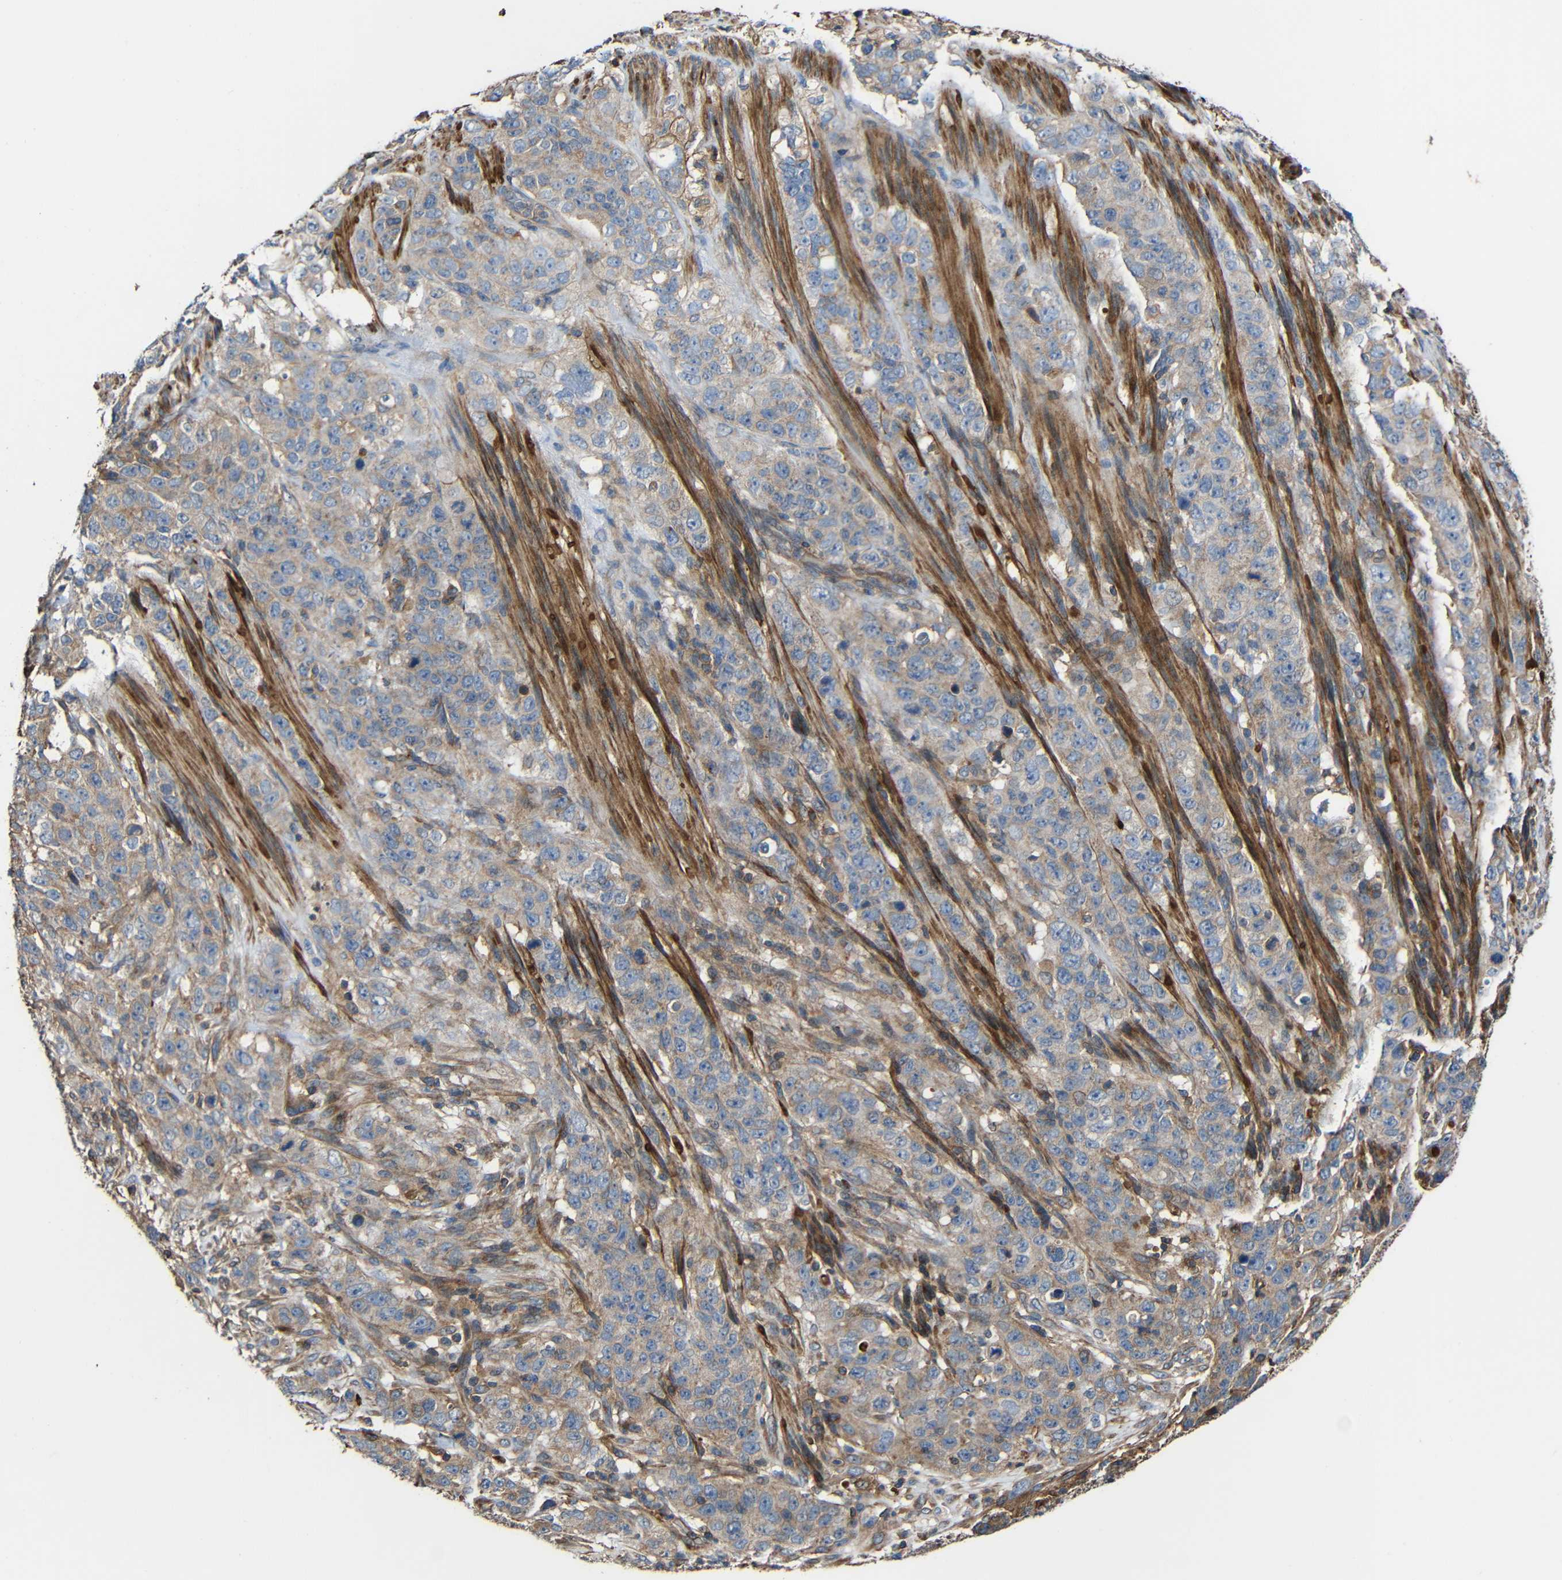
{"staining": {"intensity": "negative", "quantity": "none", "location": "none"}, "tissue": "stomach cancer", "cell_type": "Tumor cells", "image_type": "cancer", "snomed": [{"axis": "morphology", "description": "Adenocarcinoma, NOS"}, {"axis": "topography", "description": "Stomach"}], "caption": "Immunohistochemistry (IHC) of stomach cancer (adenocarcinoma) reveals no expression in tumor cells.", "gene": "RHOT2", "patient": {"sex": "male", "age": 48}}